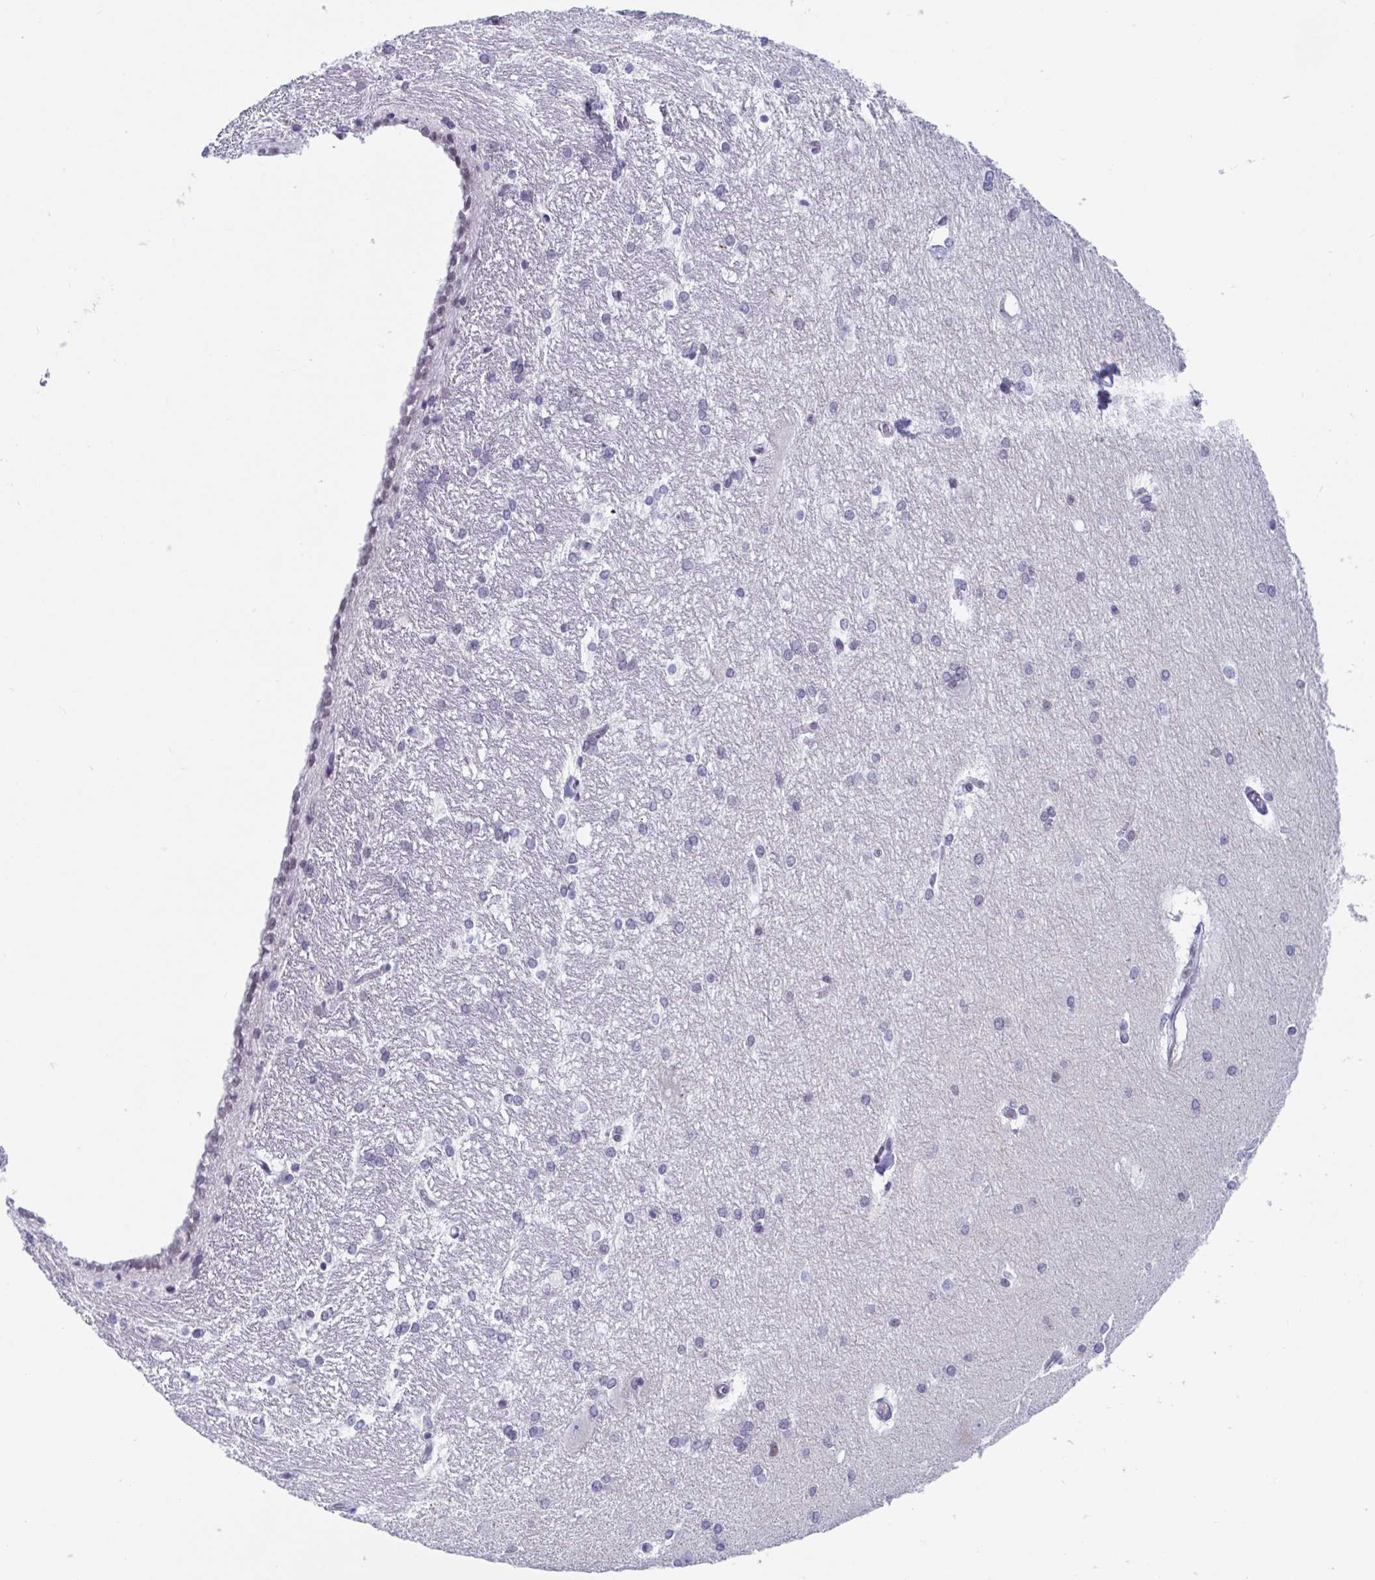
{"staining": {"intensity": "negative", "quantity": "none", "location": "none"}, "tissue": "hippocampus", "cell_type": "Glial cells", "image_type": "normal", "snomed": [{"axis": "morphology", "description": "Normal tissue, NOS"}, {"axis": "topography", "description": "Cerebral cortex"}, {"axis": "topography", "description": "Hippocampus"}], "caption": "A high-resolution photomicrograph shows immunohistochemistry (IHC) staining of normal hippocampus, which reveals no significant positivity in glial cells.", "gene": "WDR72", "patient": {"sex": "female", "age": 19}}